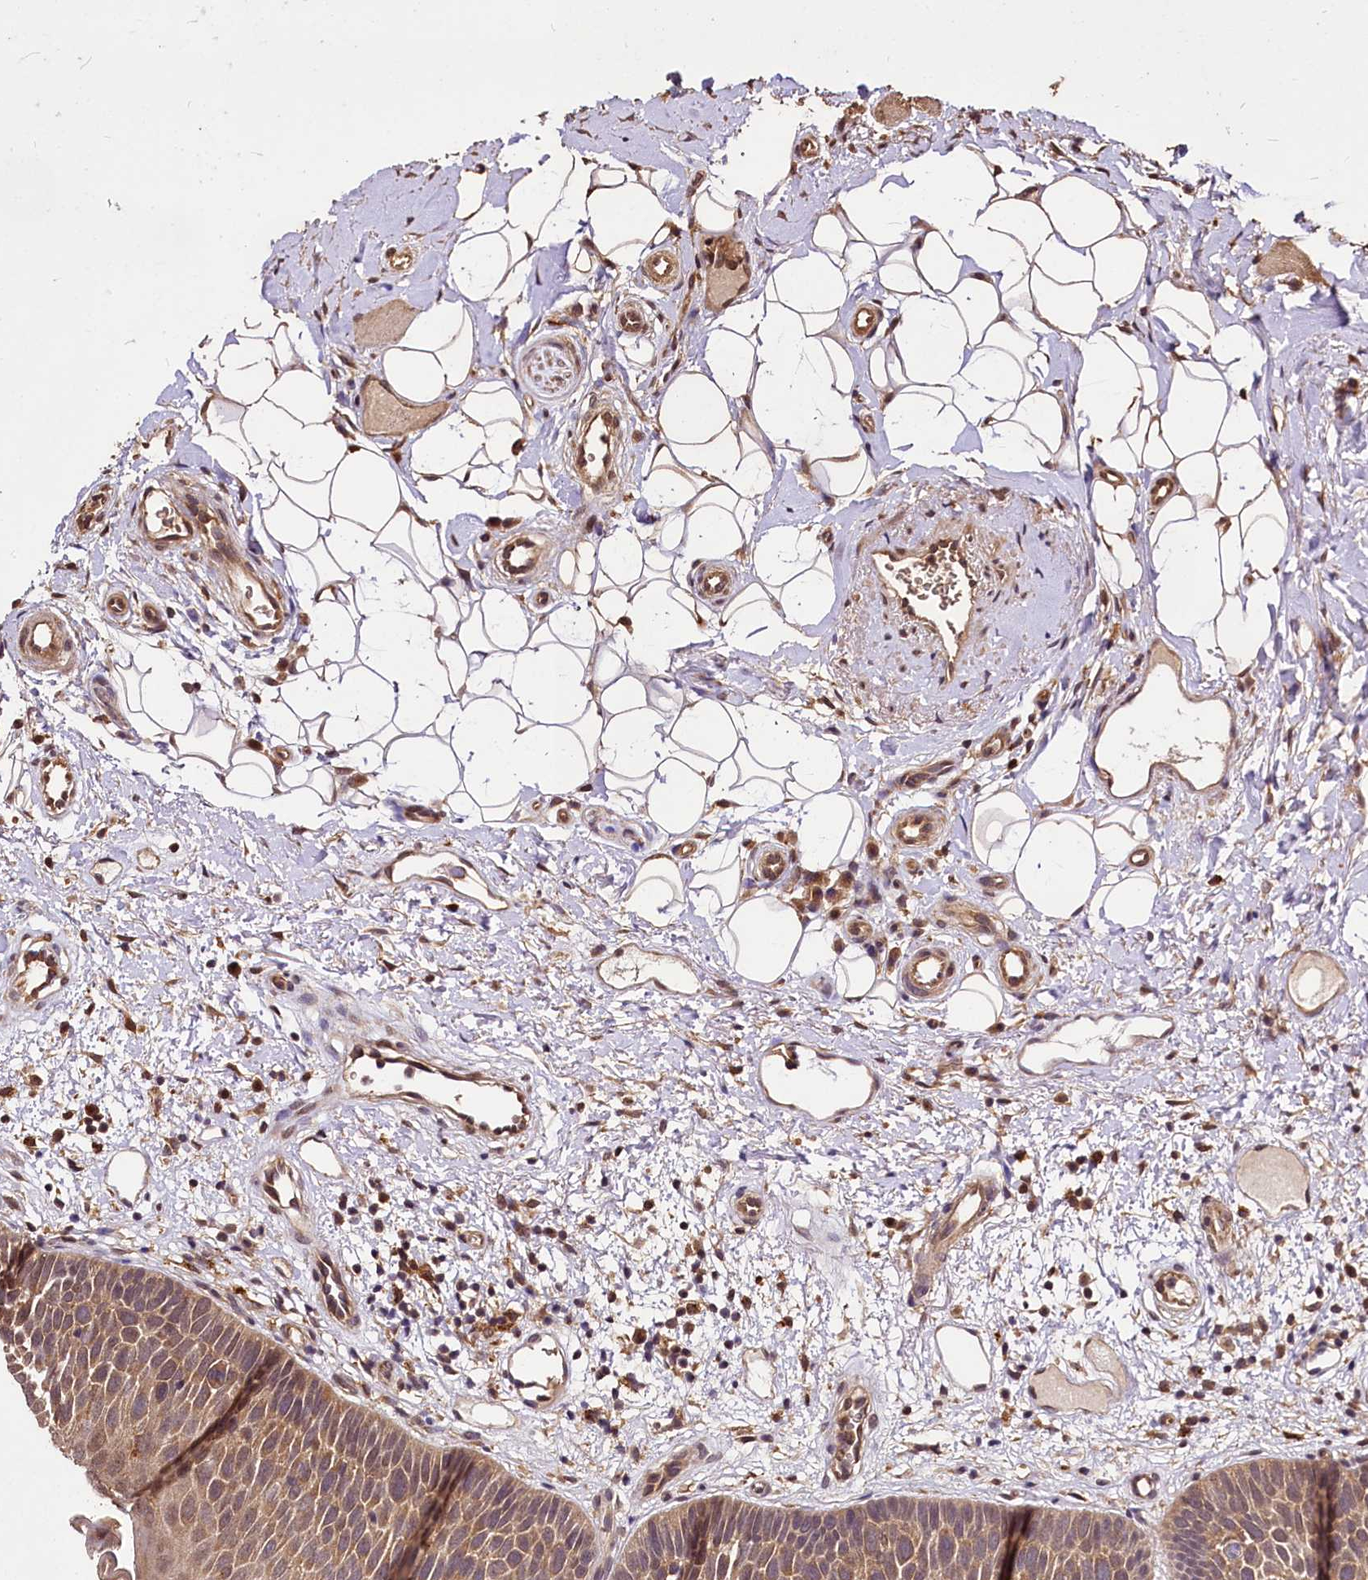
{"staining": {"intensity": "moderate", "quantity": ">75%", "location": "cytoplasmic/membranous"}, "tissue": "oral mucosa", "cell_type": "Squamous epithelial cells", "image_type": "normal", "snomed": [{"axis": "morphology", "description": "No evidence of malignacy"}, {"axis": "topography", "description": "Oral tissue"}, {"axis": "topography", "description": "Head-Neck"}], "caption": "Protein expression analysis of normal oral mucosa demonstrates moderate cytoplasmic/membranous staining in approximately >75% of squamous epithelial cells. (DAB IHC with brightfield microscopy, high magnification).", "gene": "VPS51", "patient": {"sex": "male", "age": 68}}